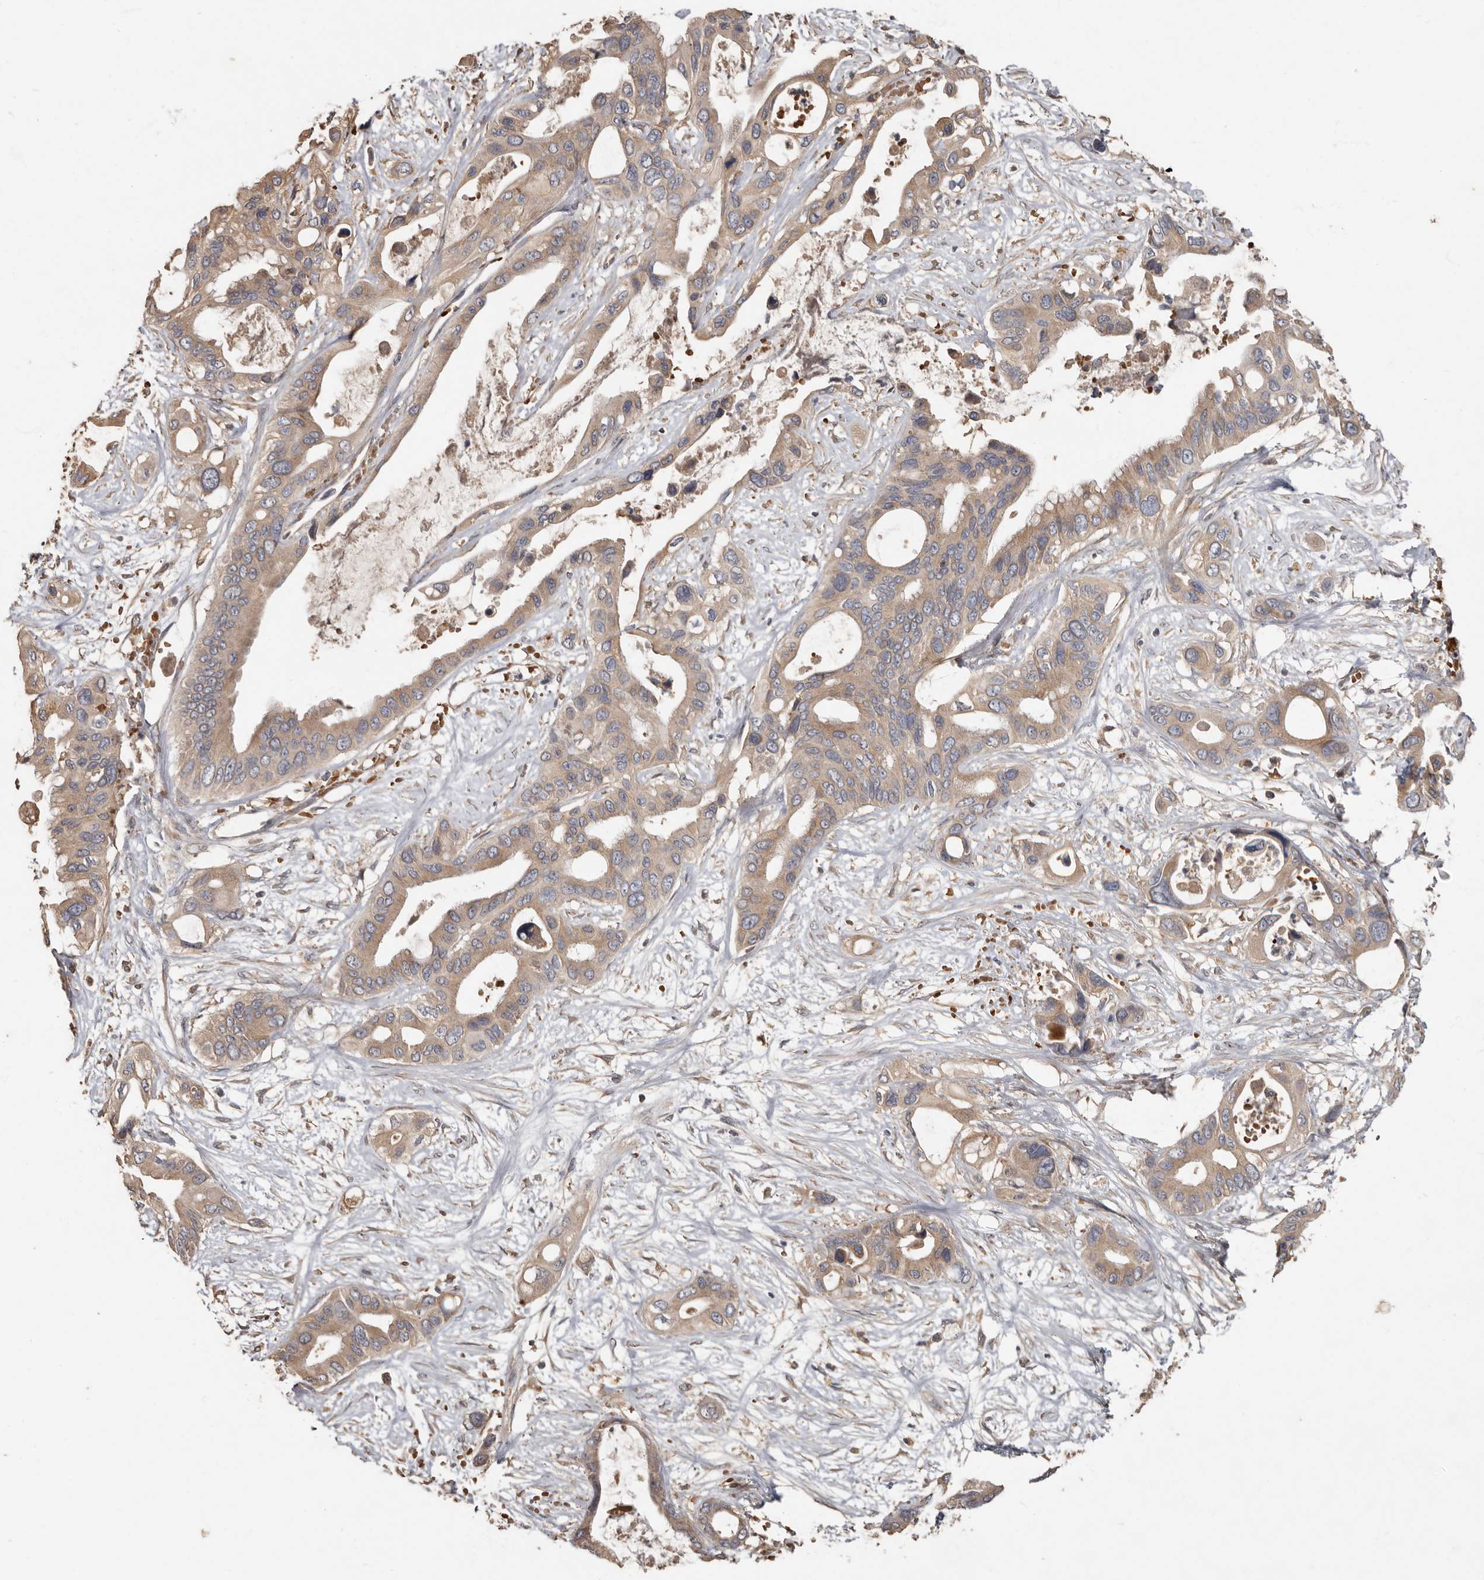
{"staining": {"intensity": "weak", "quantity": ">75%", "location": "cytoplasmic/membranous"}, "tissue": "pancreatic cancer", "cell_type": "Tumor cells", "image_type": "cancer", "snomed": [{"axis": "morphology", "description": "Adenocarcinoma, NOS"}, {"axis": "topography", "description": "Pancreas"}], "caption": "A brown stain labels weak cytoplasmic/membranous expression of a protein in human pancreatic cancer tumor cells. Nuclei are stained in blue.", "gene": "KIF26B", "patient": {"sex": "male", "age": 66}}